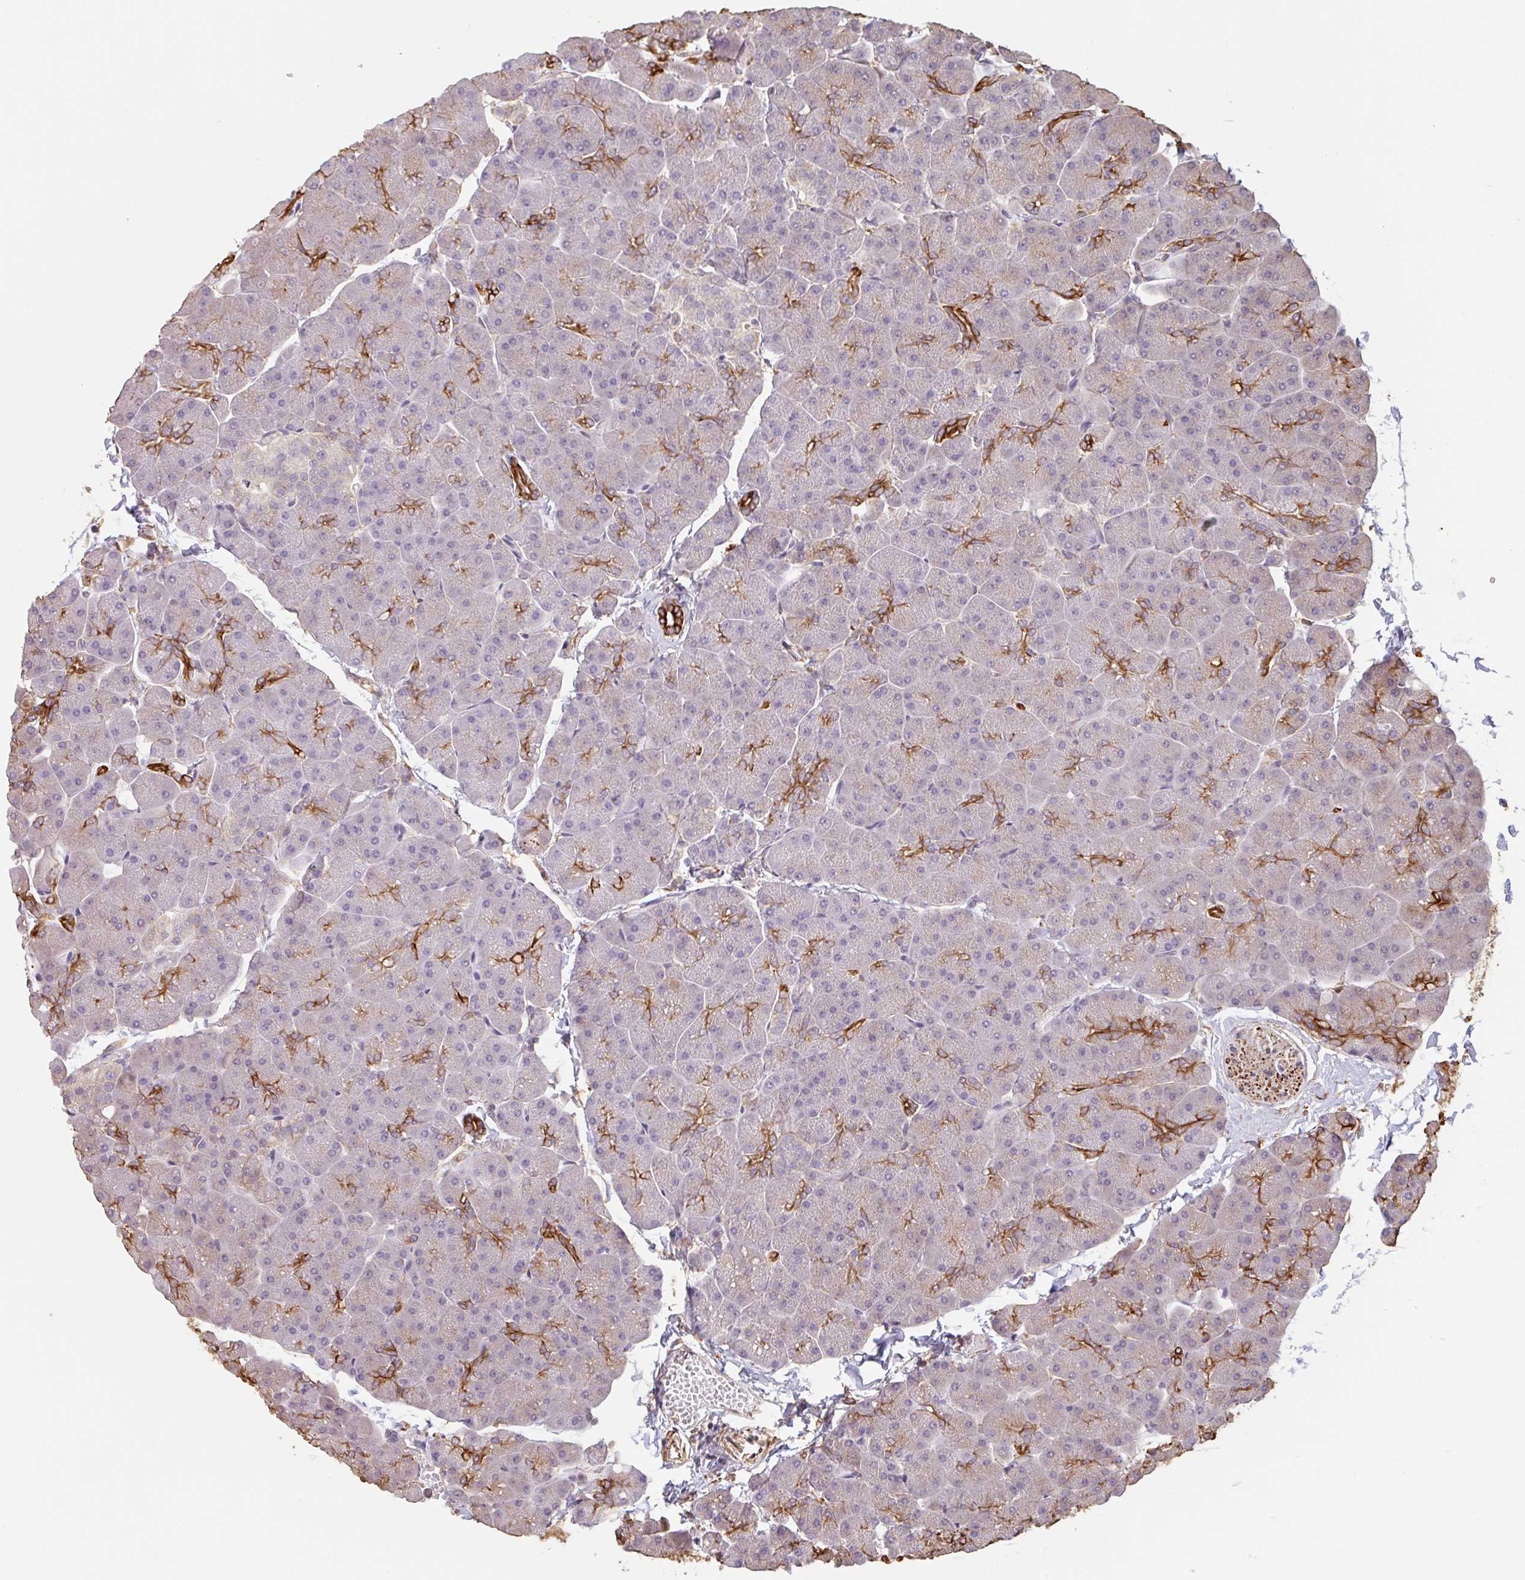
{"staining": {"intensity": "strong", "quantity": "<25%", "location": "cytoplasmic/membranous"}, "tissue": "pancreas", "cell_type": "Exocrine glandular cells", "image_type": "normal", "snomed": [{"axis": "morphology", "description": "Normal tissue, NOS"}, {"axis": "topography", "description": "Pancreas"}], "caption": "DAB immunohistochemical staining of normal human pancreas shows strong cytoplasmic/membranous protein expression in about <25% of exocrine glandular cells.", "gene": "ZNF790", "patient": {"sex": "male", "age": 35}}